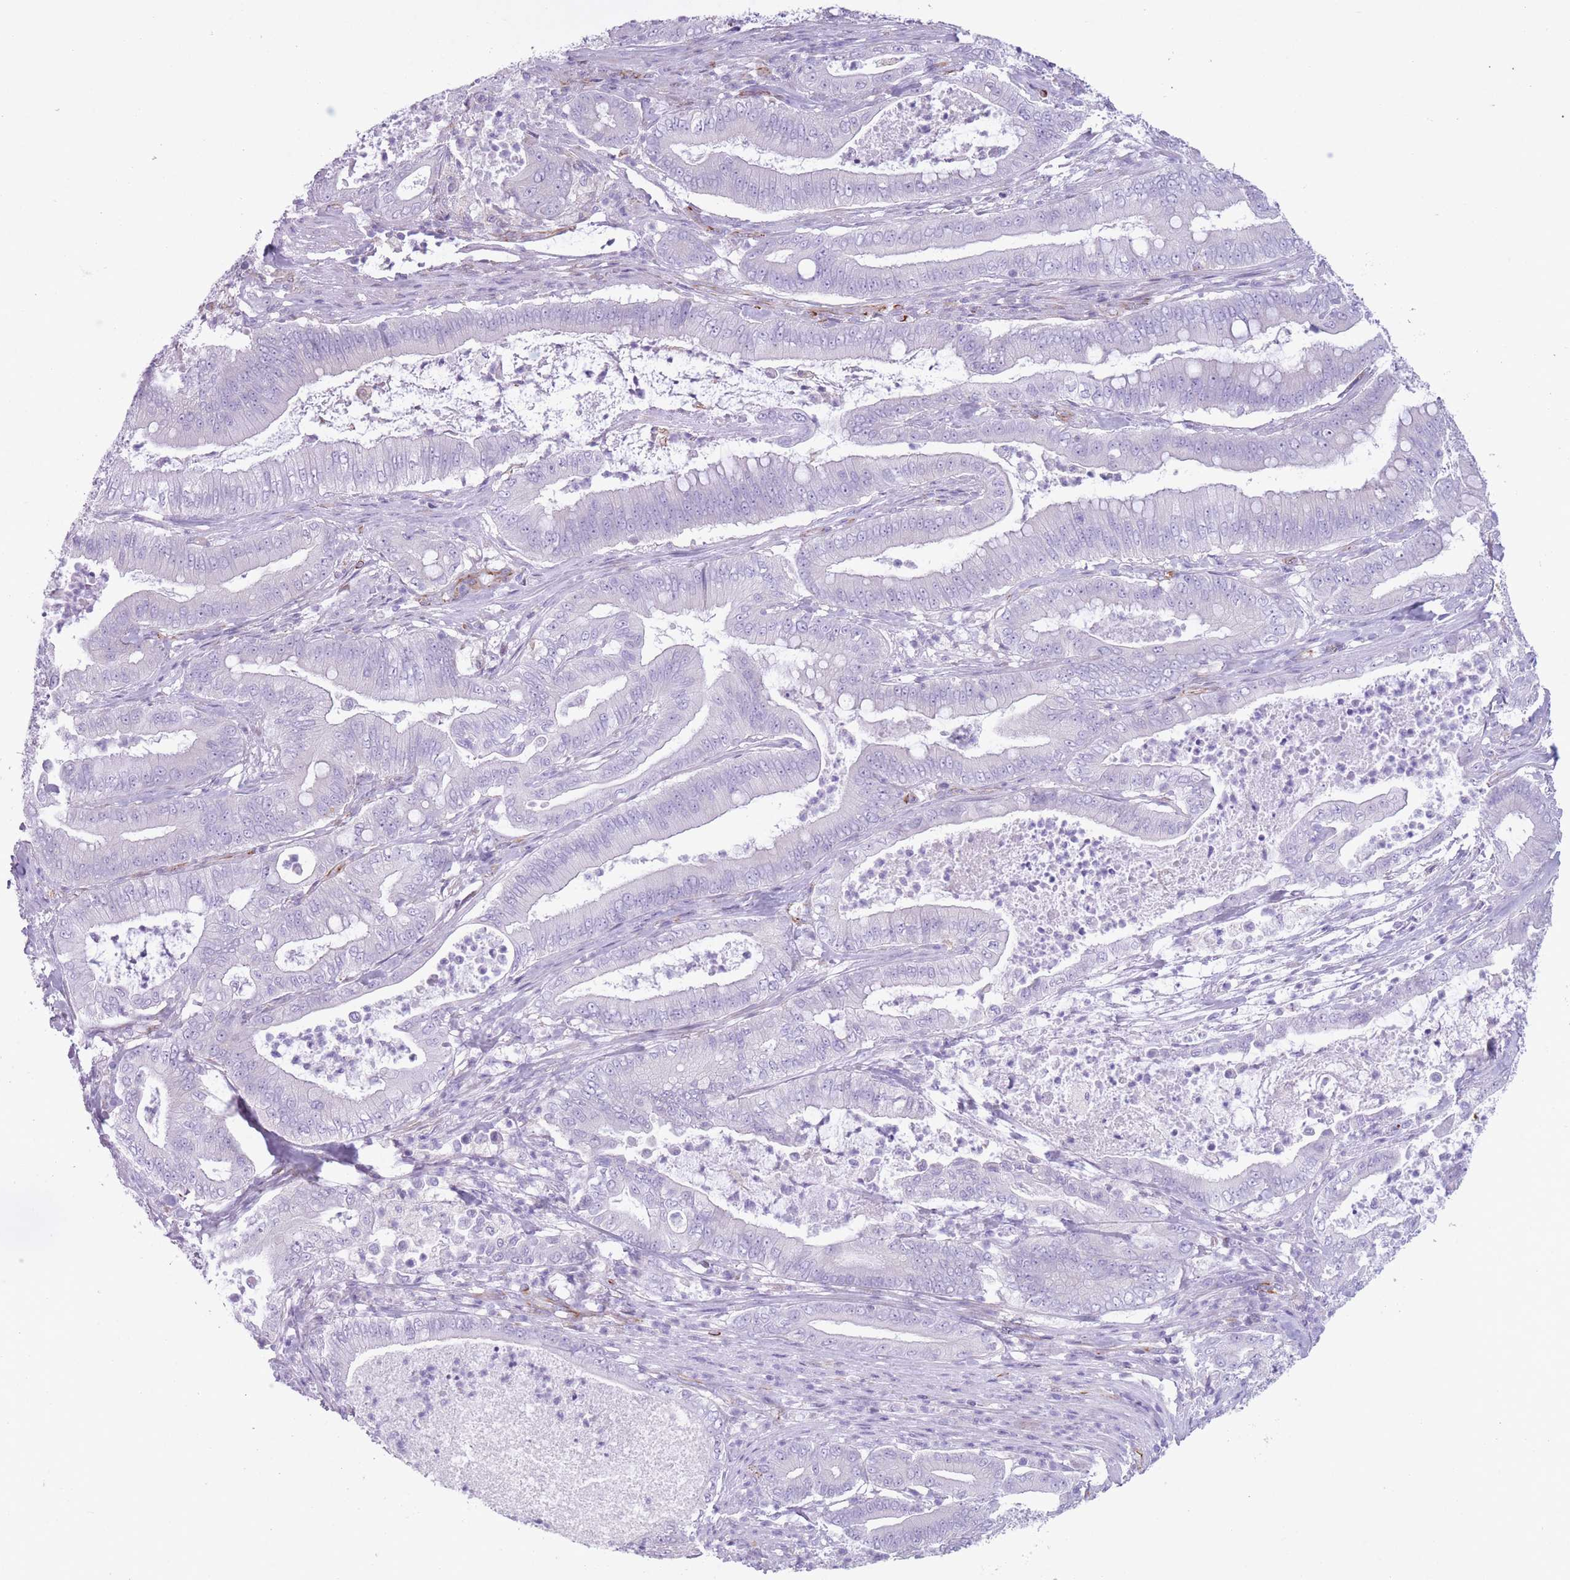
{"staining": {"intensity": "negative", "quantity": "none", "location": "none"}, "tissue": "pancreatic cancer", "cell_type": "Tumor cells", "image_type": "cancer", "snomed": [{"axis": "morphology", "description": "Adenocarcinoma, NOS"}, {"axis": "topography", "description": "Pancreas"}], "caption": "This is an immunohistochemistry micrograph of human pancreatic cancer (adenocarcinoma). There is no expression in tumor cells.", "gene": "PTCD1", "patient": {"sex": "male", "age": 71}}